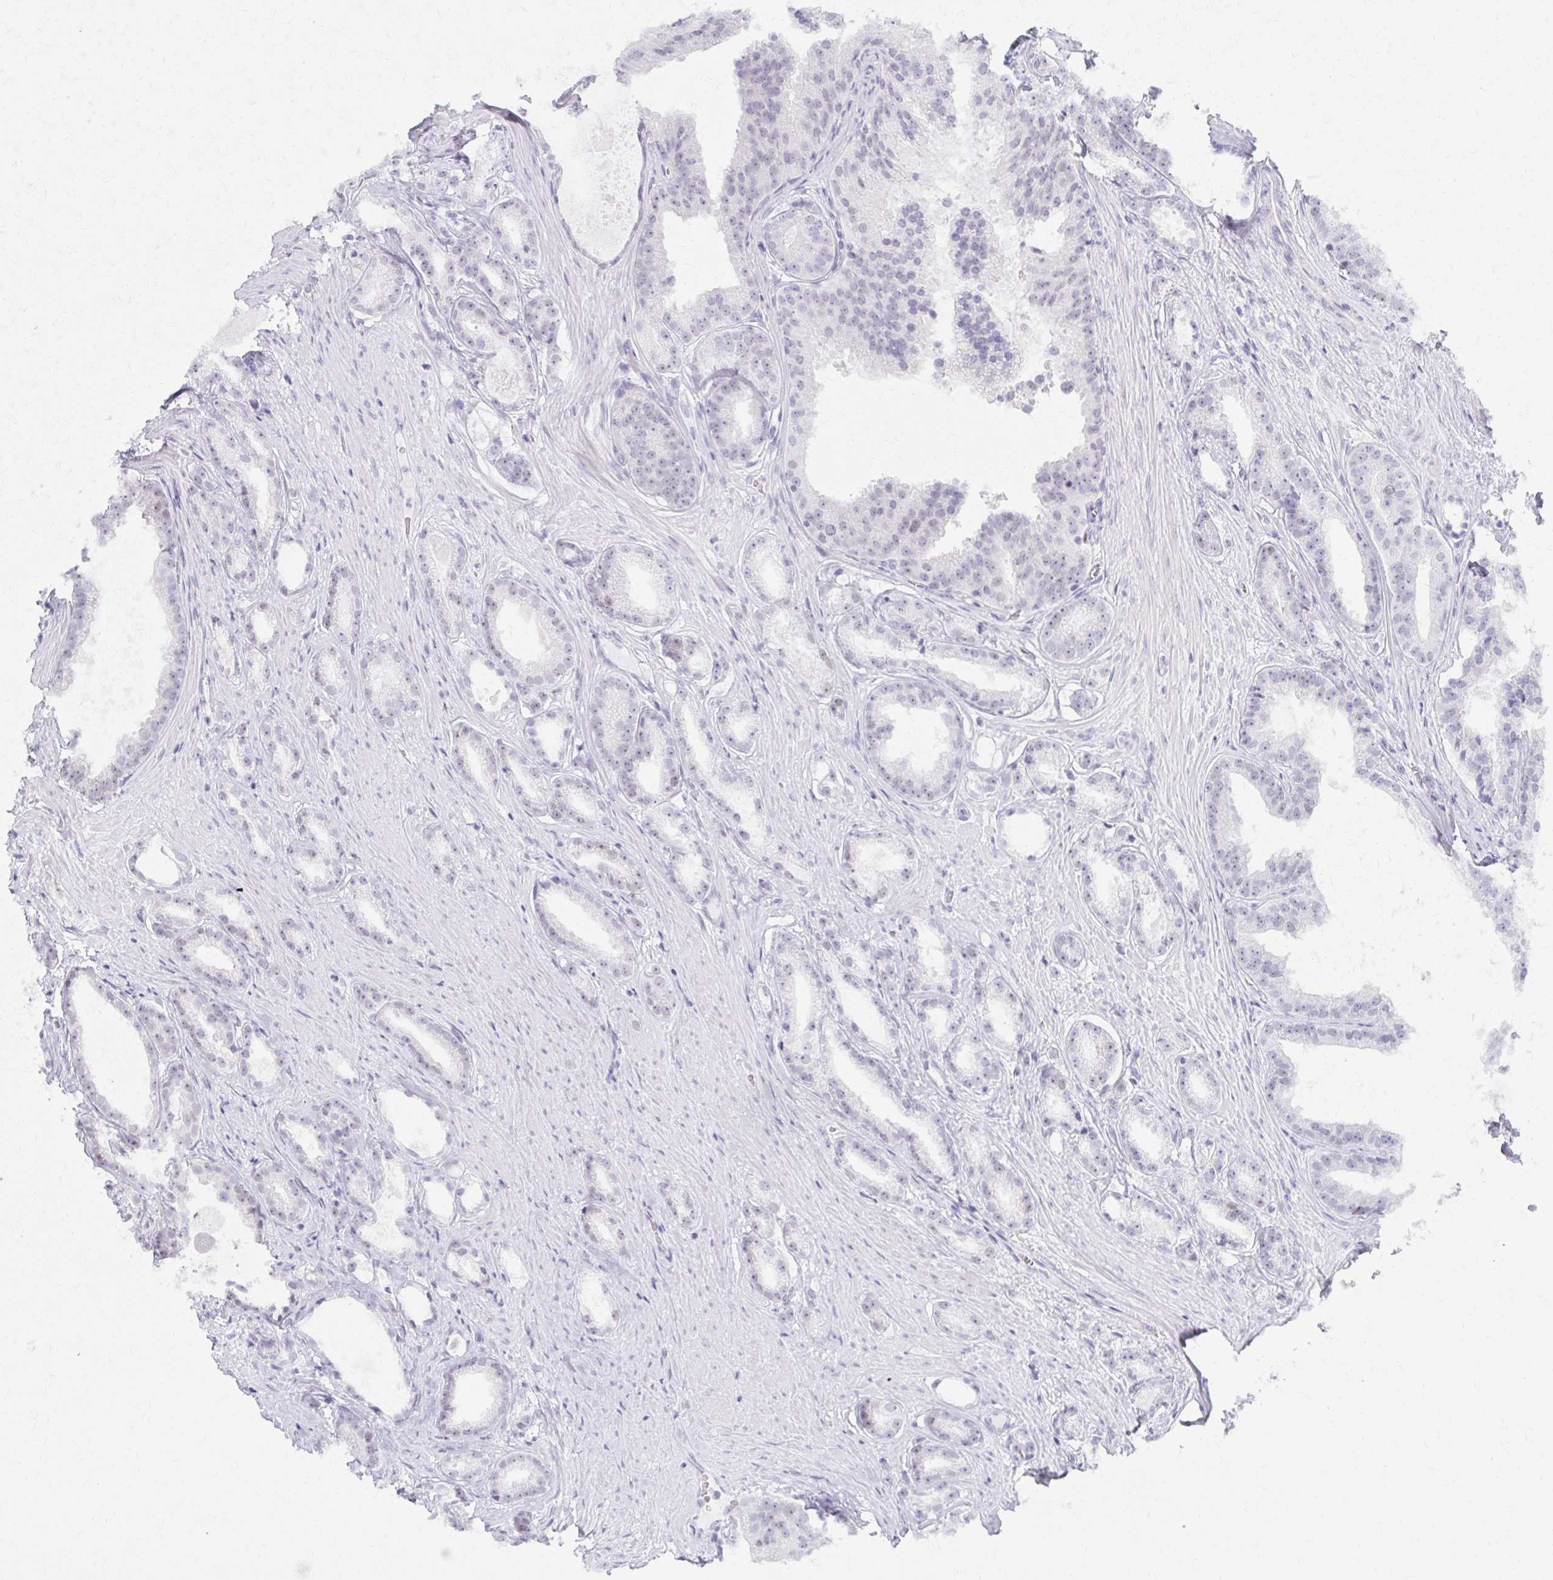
{"staining": {"intensity": "negative", "quantity": "none", "location": "none"}, "tissue": "prostate cancer", "cell_type": "Tumor cells", "image_type": "cancer", "snomed": [{"axis": "morphology", "description": "Adenocarcinoma, Low grade"}, {"axis": "topography", "description": "Prostate"}], "caption": "DAB immunohistochemical staining of human prostate cancer (adenocarcinoma (low-grade)) exhibits no significant expression in tumor cells.", "gene": "MORC4", "patient": {"sex": "male", "age": 65}}